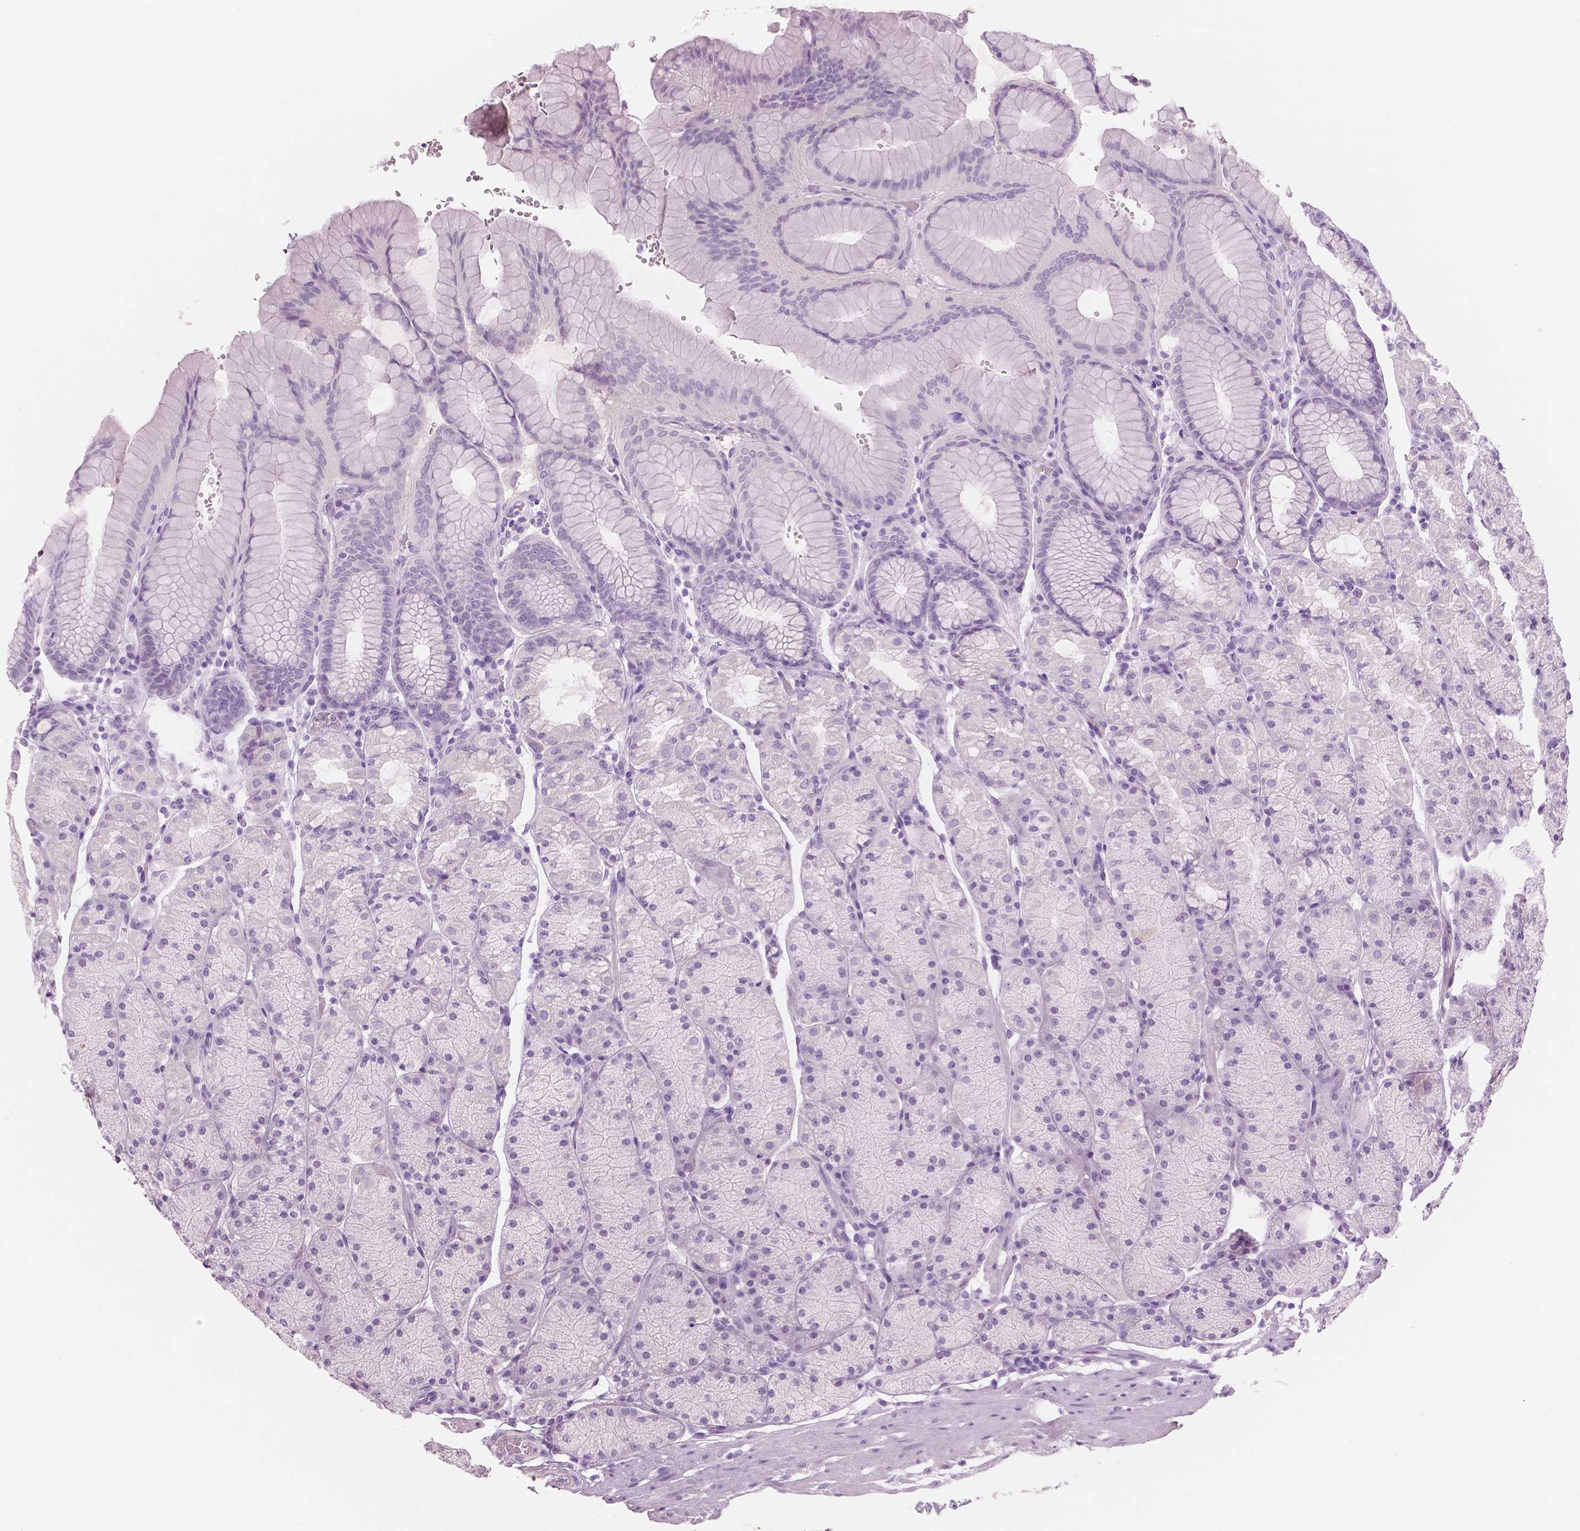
{"staining": {"intensity": "negative", "quantity": "none", "location": "none"}, "tissue": "stomach", "cell_type": "Glandular cells", "image_type": "normal", "snomed": [{"axis": "morphology", "description": "Normal tissue, NOS"}, {"axis": "topography", "description": "Stomach, upper"}, {"axis": "topography", "description": "Stomach"}], "caption": "DAB (3,3'-diaminobenzidine) immunohistochemical staining of unremarkable stomach displays no significant staining in glandular cells. (DAB (3,3'-diaminobenzidine) immunohistochemistry (IHC), high magnification).", "gene": "PLIN4", "patient": {"sex": "male", "age": 76}}